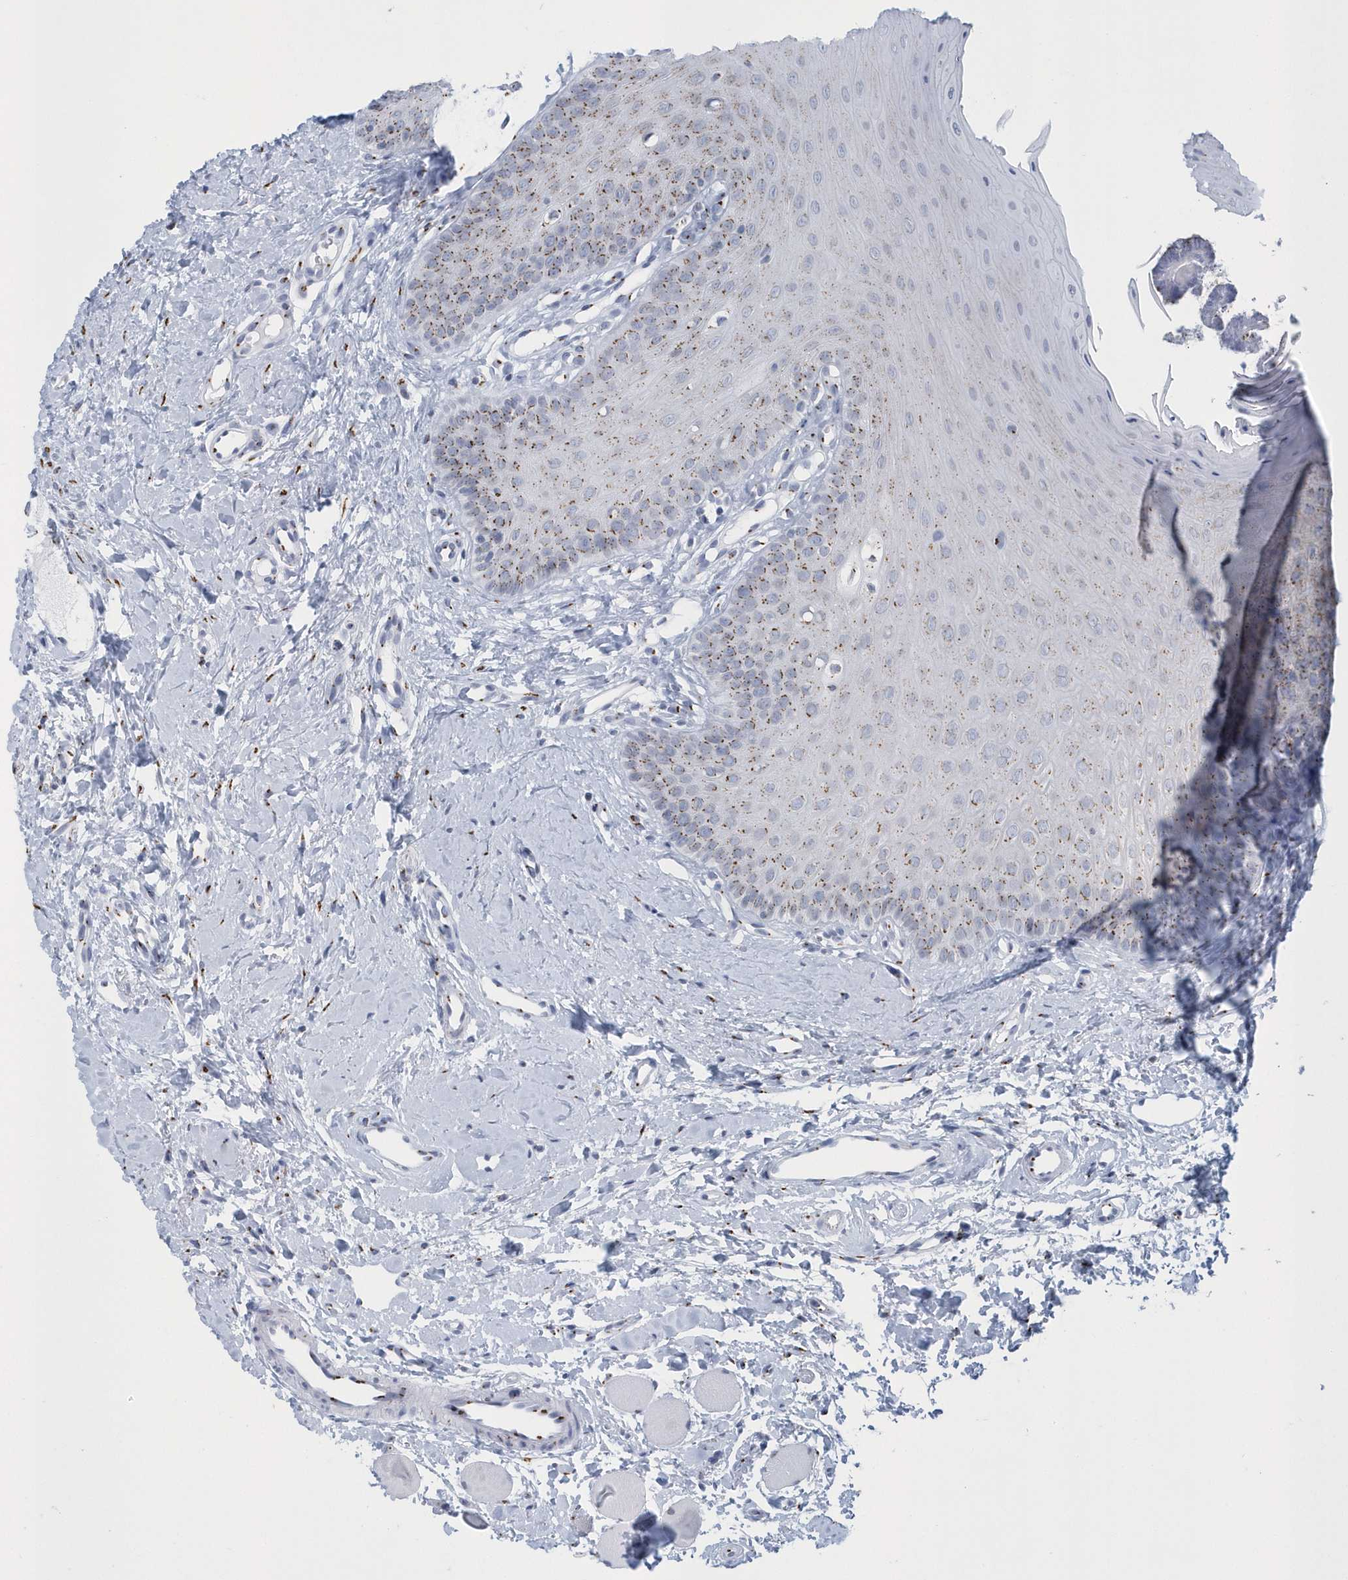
{"staining": {"intensity": "moderate", "quantity": ">75%", "location": "cytoplasmic/membranous"}, "tissue": "oral mucosa", "cell_type": "Squamous epithelial cells", "image_type": "normal", "snomed": [{"axis": "morphology", "description": "Normal tissue, NOS"}, {"axis": "topography", "description": "Oral tissue"}], "caption": "Oral mucosa stained with IHC displays moderate cytoplasmic/membranous staining in about >75% of squamous epithelial cells. The staining is performed using DAB (3,3'-diaminobenzidine) brown chromogen to label protein expression. The nuclei are counter-stained blue using hematoxylin.", "gene": "SLX9", "patient": {"sex": "female", "age": 68}}